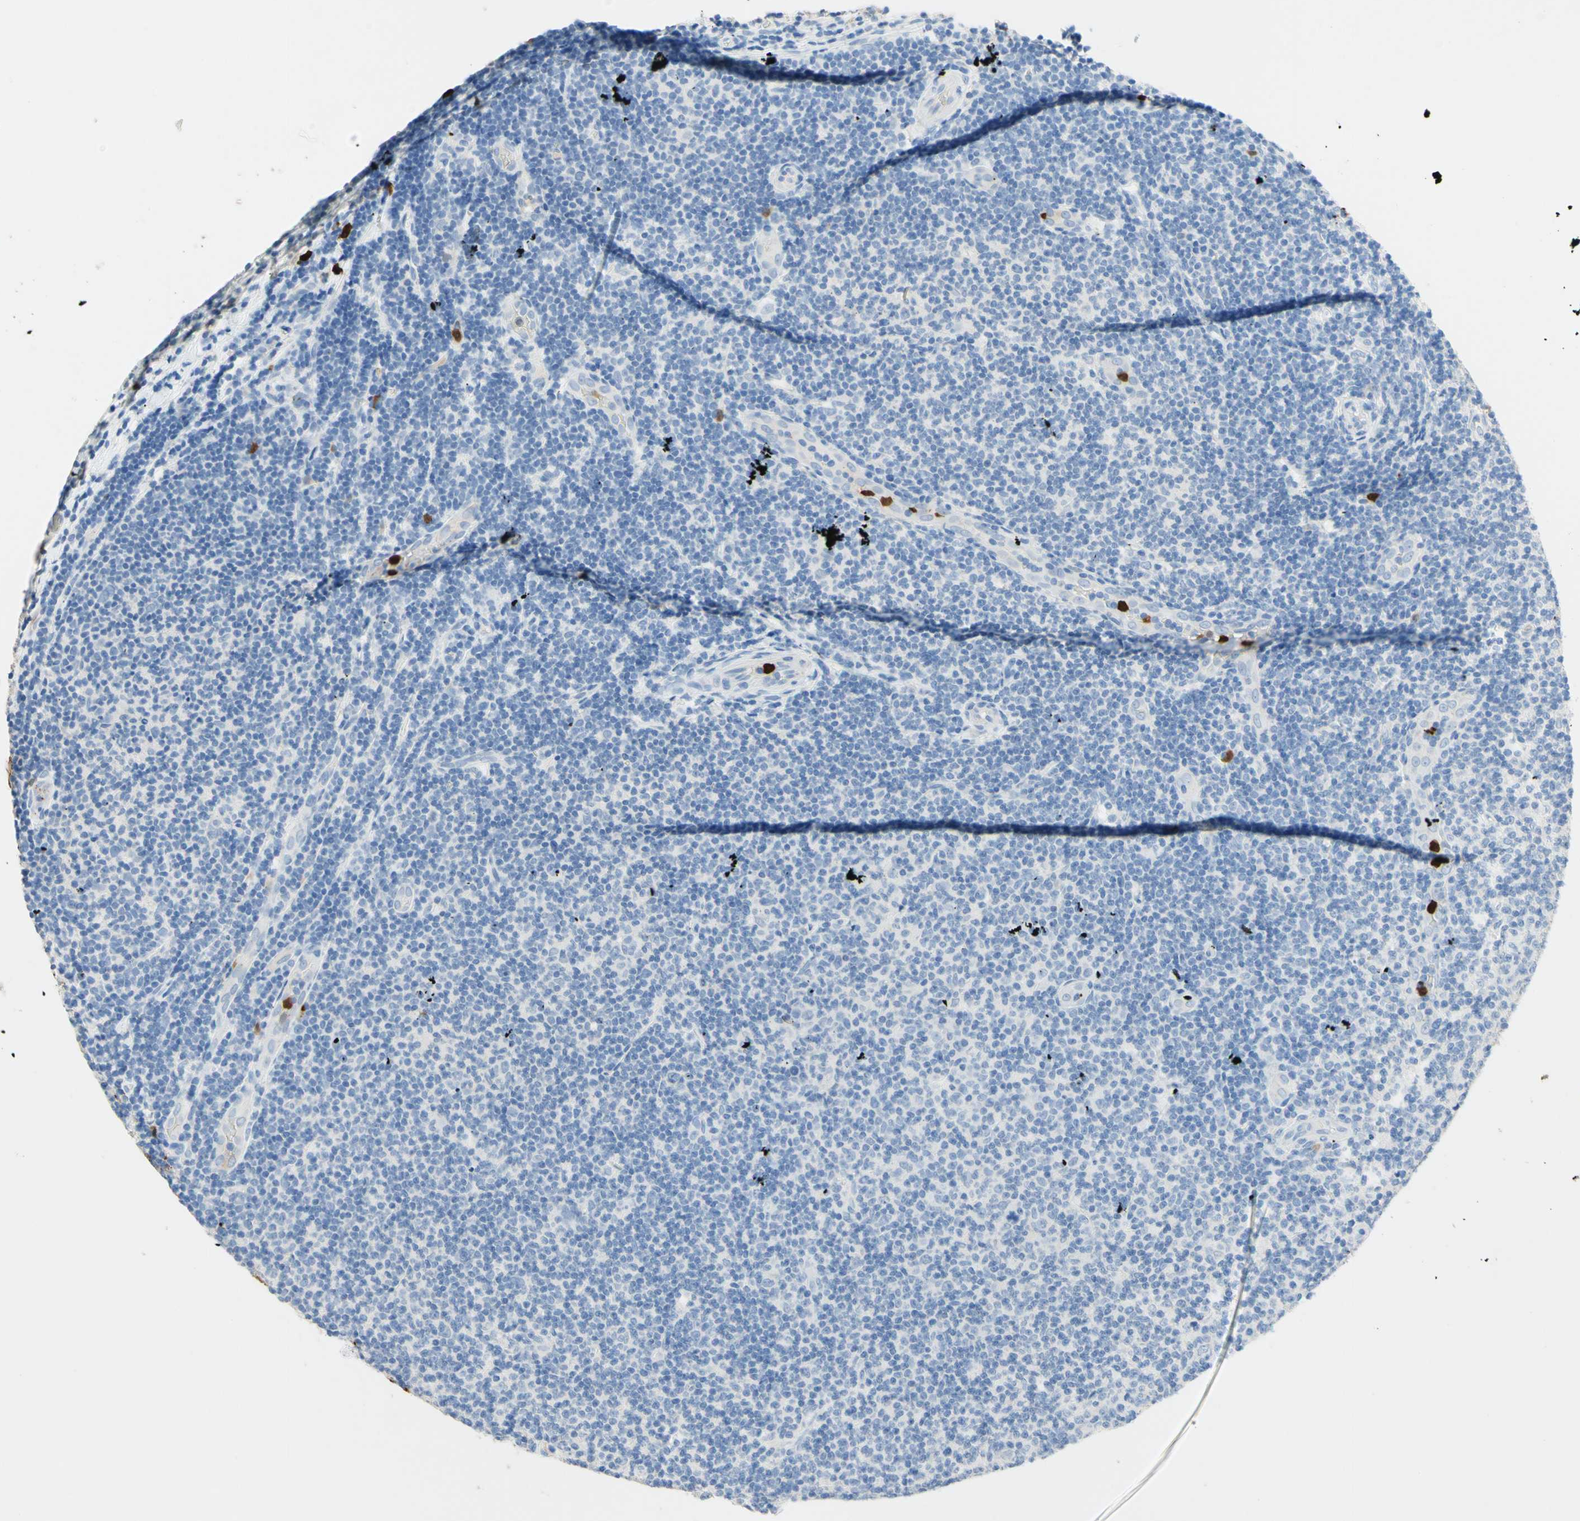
{"staining": {"intensity": "negative", "quantity": "none", "location": "none"}, "tissue": "lymphoma", "cell_type": "Tumor cells", "image_type": "cancer", "snomed": [{"axis": "morphology", "description": "Malignant lymphoma, non-Hodgkin's type, Low grade"}, {"axis": "topography", "description": "Lymph node"}], "caption": "An image of low-grade malignant lymphoma, non-Hodgkin's type stained for a protein shows no brown staining in tumor cells.", "gene": "NFKBIZ", "patient": {"sex": "male", "age": 83}}